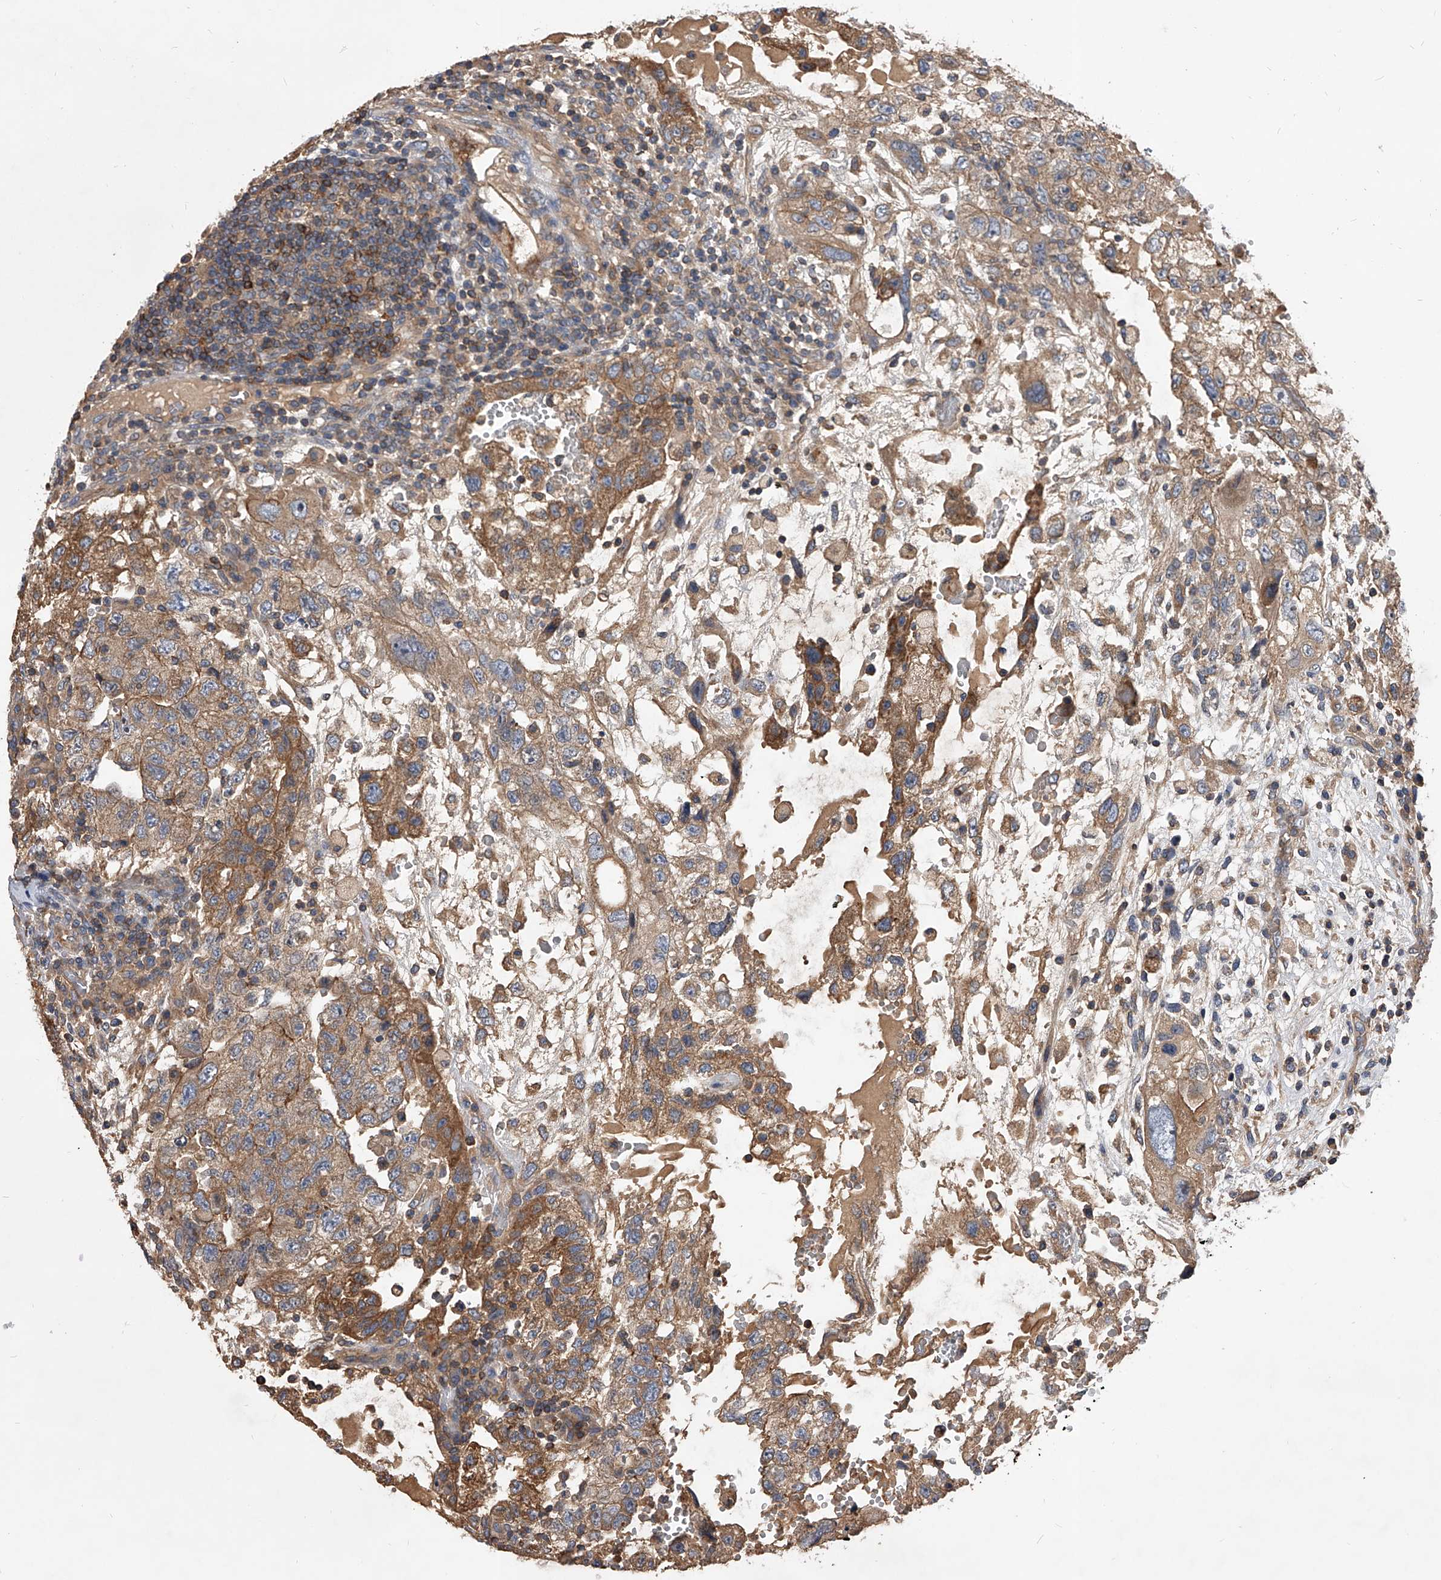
{"staining": {"intensity": "moderate", "quantity": ">75%", "location": "cytoplasmic/membranous"}, "tissue": "testis cancer", "cell_type": "Tumor cells", "image_type": "cancer", "snomed": [{"axis": "morphology", "description": "Carcinoma, Embryonal, NOS"}, {"axis": "topography", "description": "Testis"}], "caption": "Embryonal carcinoma (testis) stained with DAB IHC displays medium levels of moderate cytoplasmic/membranous positivity in approximately >75% of tumor cells. Ihc stains the protein of interest in brown and the nuclei are stained blue.", "gene": "CUL7", "patient": {"sex": "male", "age": 36}}